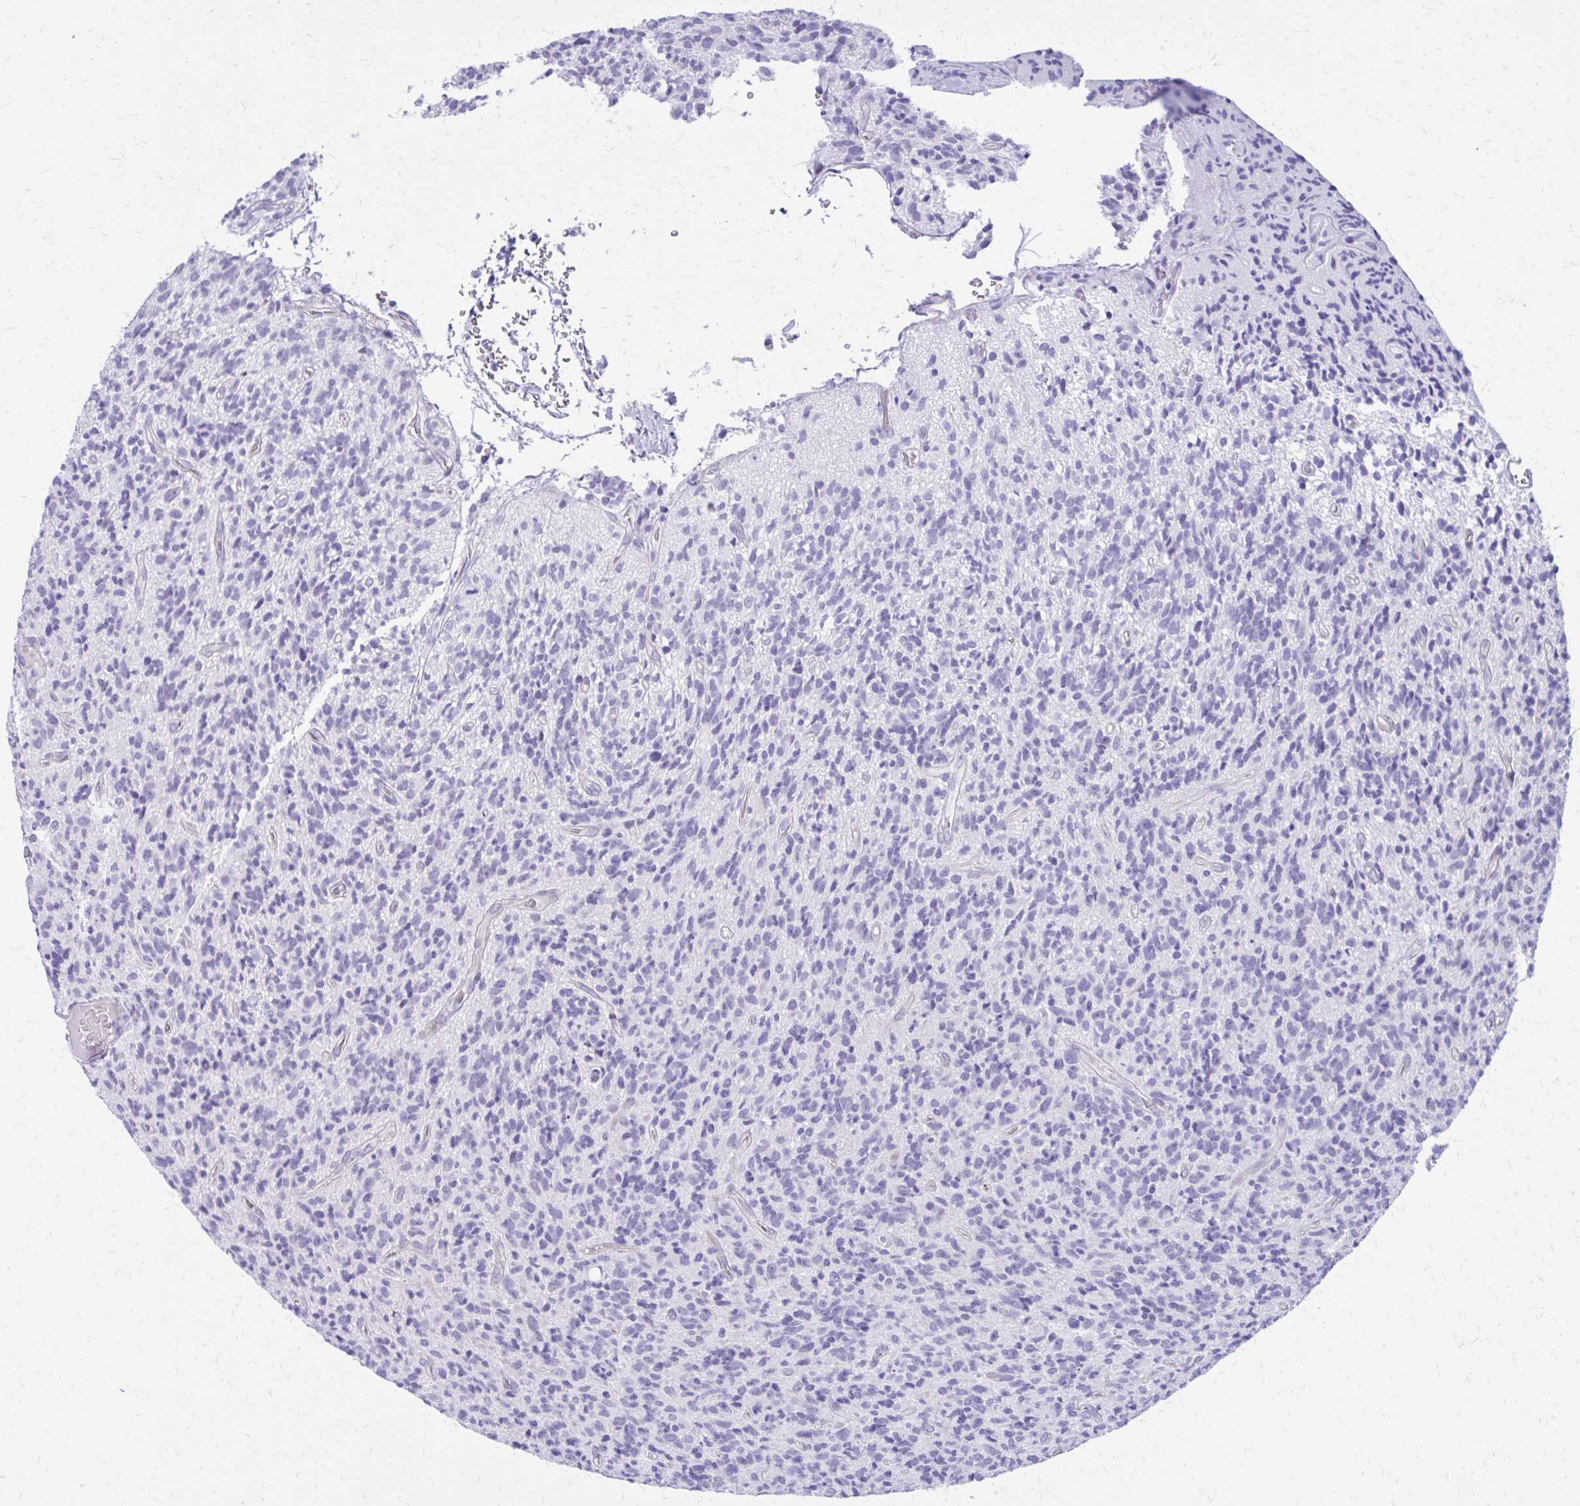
{"staining": {"intensity": "negative", "quantity": "none", "location": "none"}, "tissue": "glioma", "cell_type": "Tumor cells", "image_type": "cancer", "snomed": [{"axis": "morphology", "description": "Glioma, malignant, High grade"}, {"axis": "topography", "description": "Brain"}], "caption": "Tumor cells are negative for protein expression in human malignant glioma (high-grade).", "gene": "LCN15", "patient": {"sex": "male", "age": 76}}